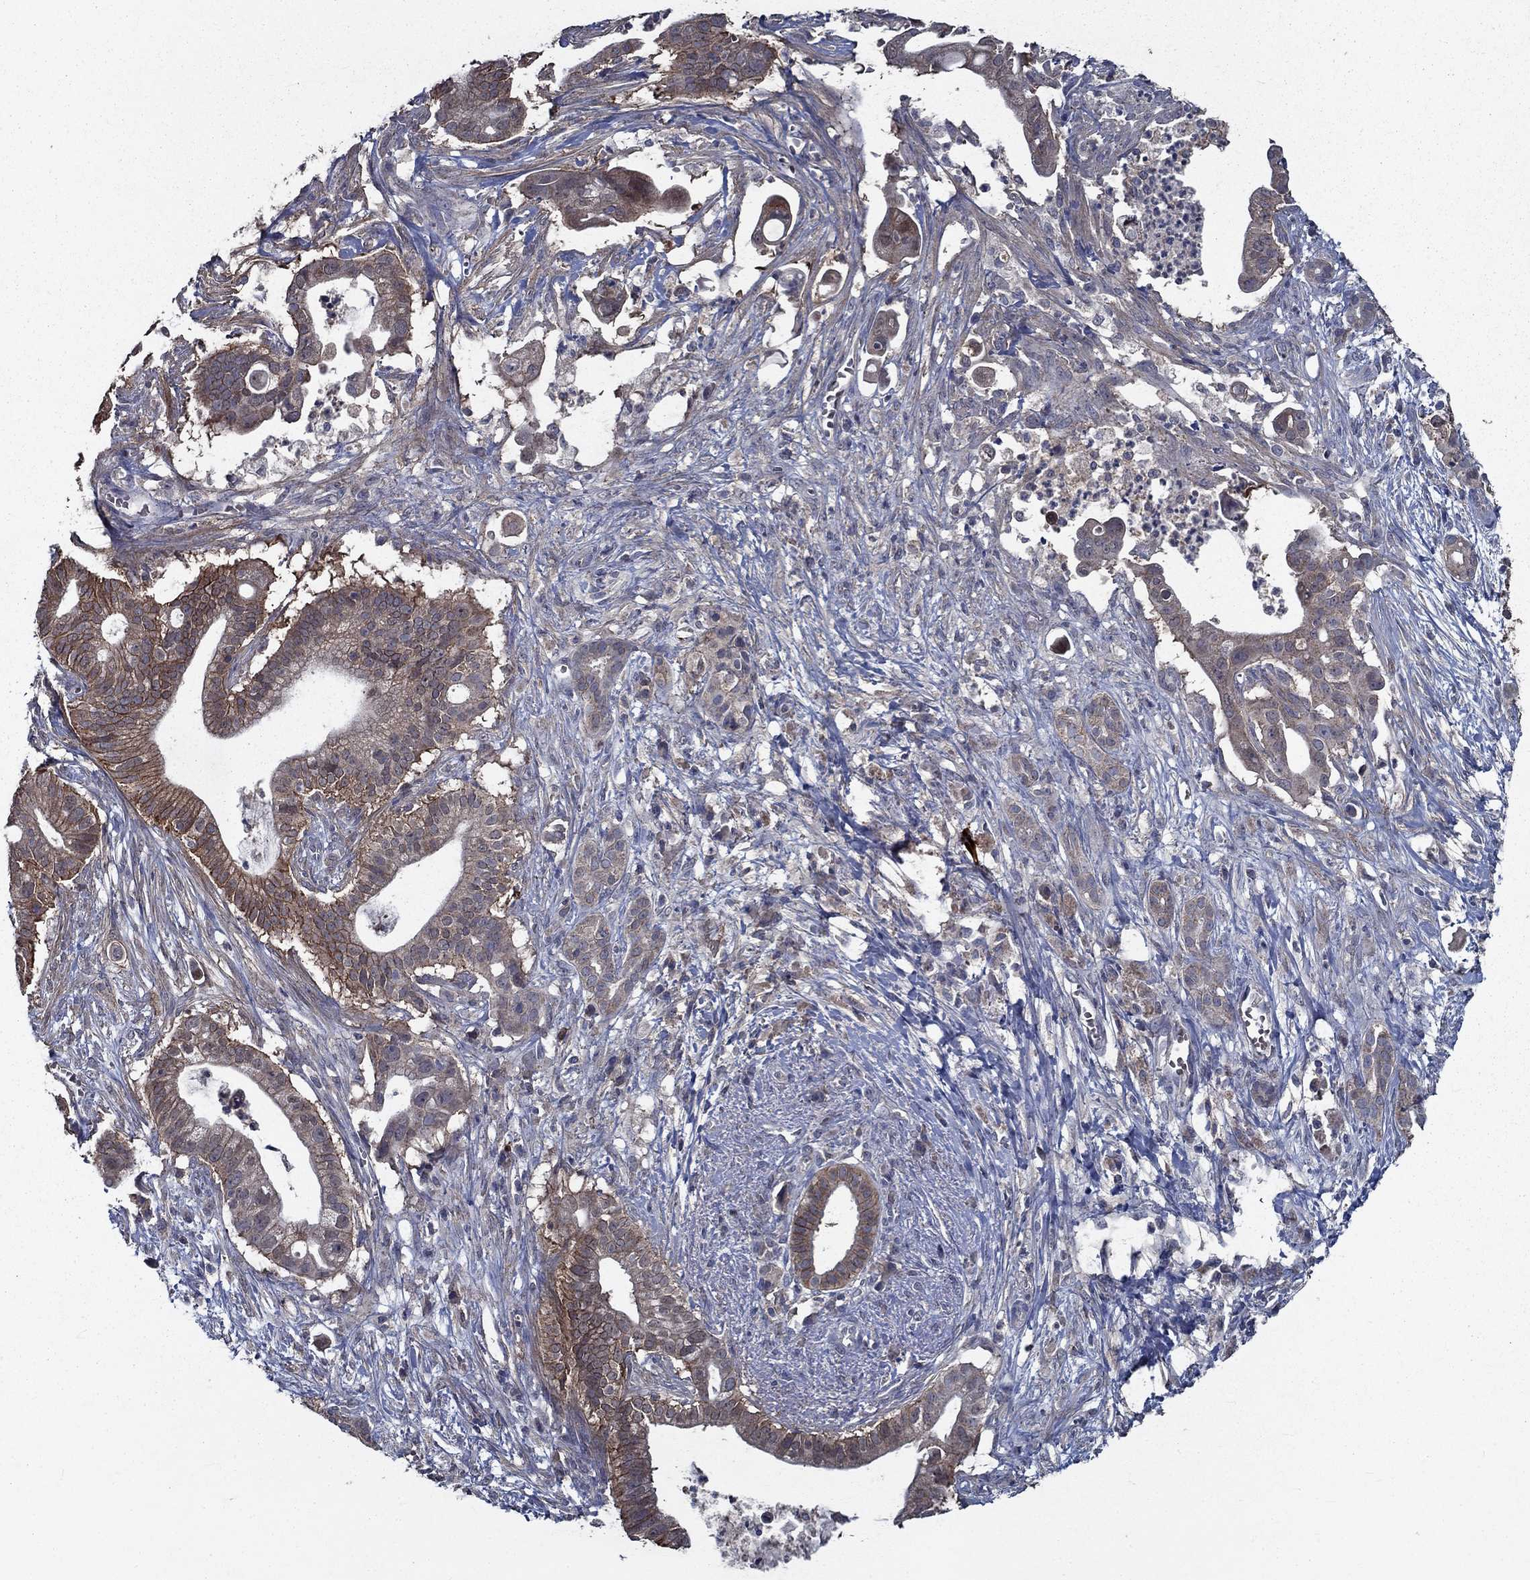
{"staining": {"intensity": "moderate", "quantity": "<25%", "location": "cytoplasmic/membranous"}, "tissue": "pancreatic cancer", "cell_type": "Tumor cells", "image_type": "cancer", "snomed": [{"axis": "morphology", "description": "Adenocarcinoma, NOS"}, {"axis": "topography", "description": "Pancreas"}], "caption": "Immunohistochemistry (IHC) (DAB) staining of human pancreatic cancer (adenocarcinoma) reveals moderate cytoplasmic/membranous protein staining in about <25% of tumor cells.", "gene": "SLC44A1", "patient": {"sex": "male", "age": 61}}